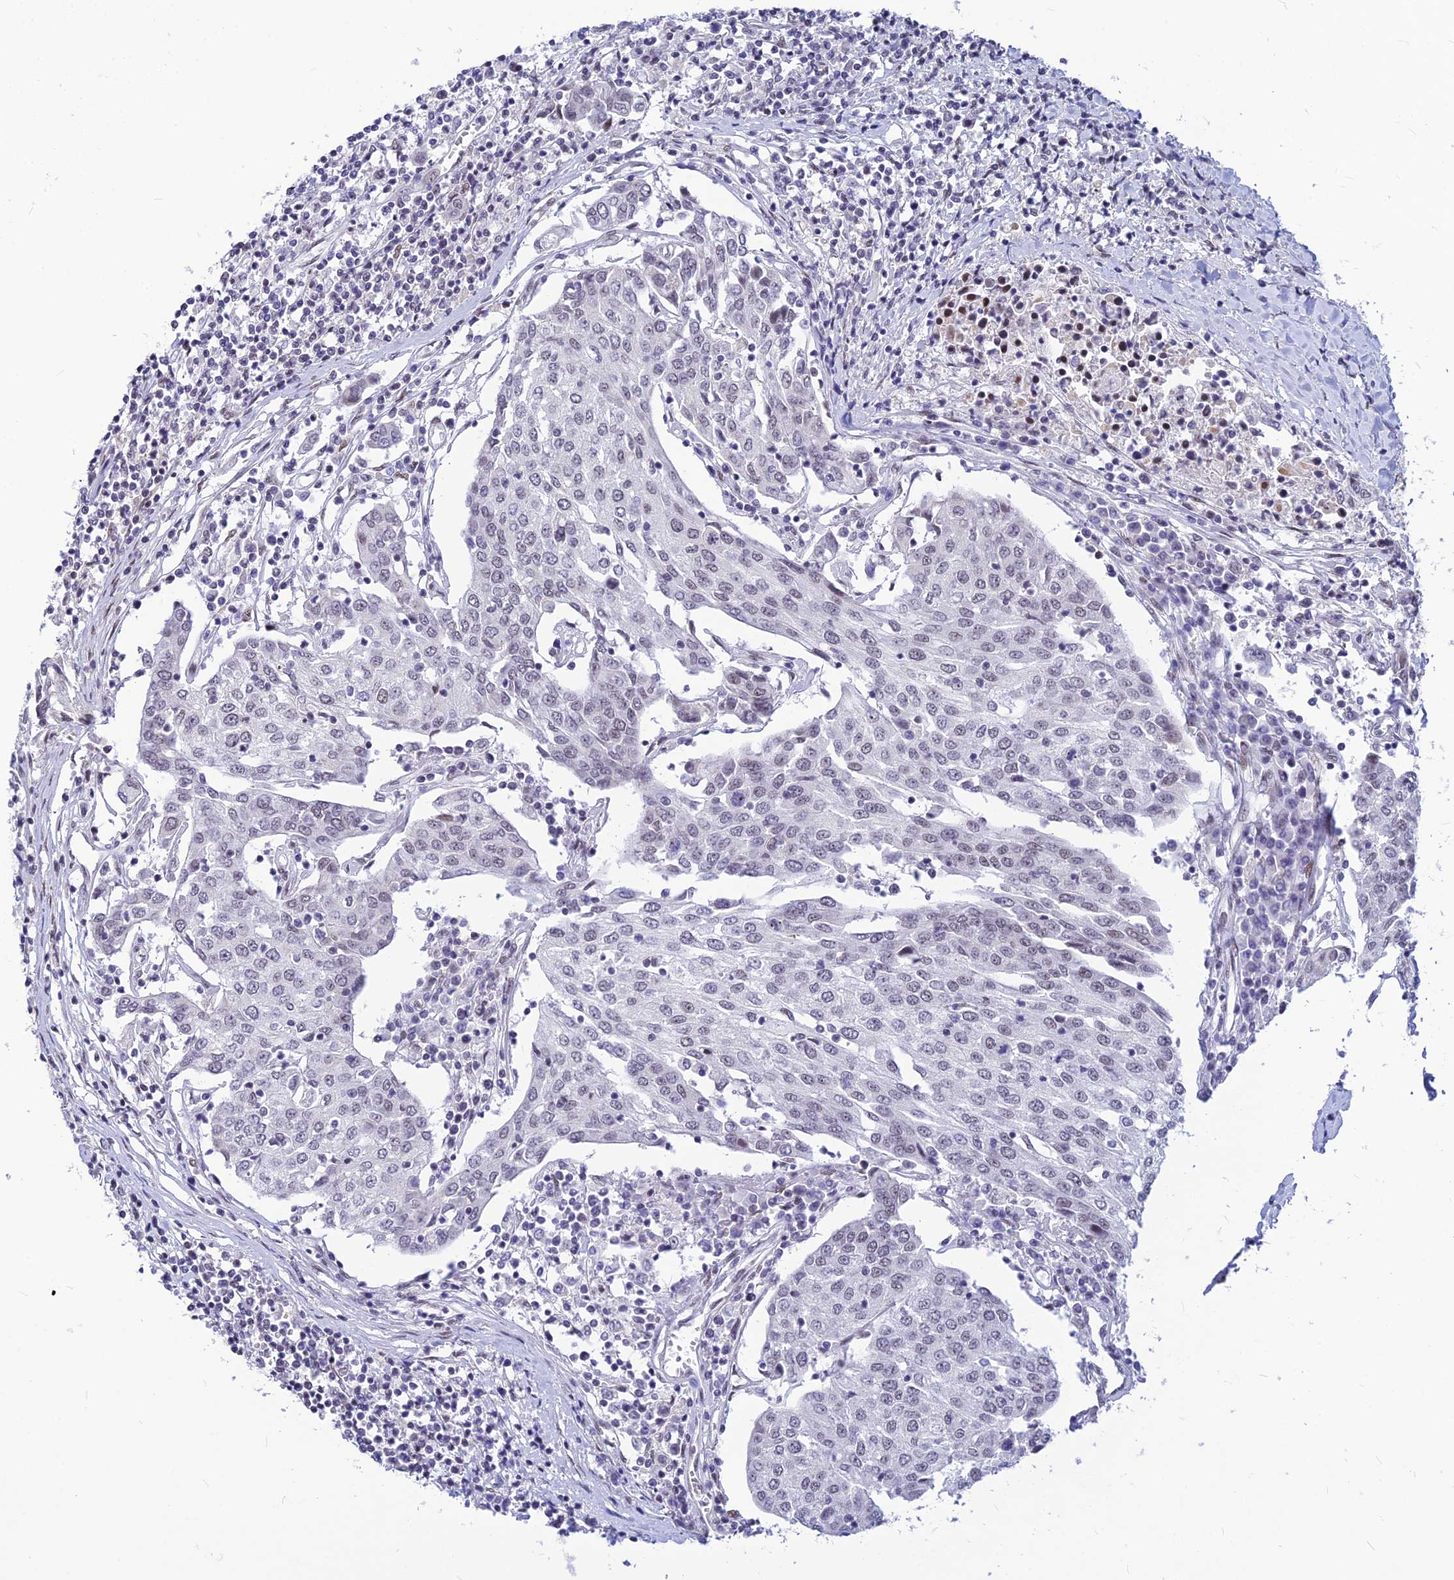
{"staining": {"intensity": "negative", "quantity": "none", "location": "none"}, "tissue": "urothelial cancer", "cell_type": "Tumor cells", "image_type": "cancer", "snomed": [{"axis": "morphology", "description": "Urothelial carcinoma, High grade"}, {"axis": "topography", "description": "Urinary bladder"}], "caption": "Immunohistochemistry (IHC) histopathology image of neoplastic tissue: human urothelial carcinoma (high-grade) stained with DAB (3,3'-diaminobenzidine) reveals no significant protein expression in tumor cells.", "gene": "KCTD13", "patient": {"sex": "female", "age": 85}}